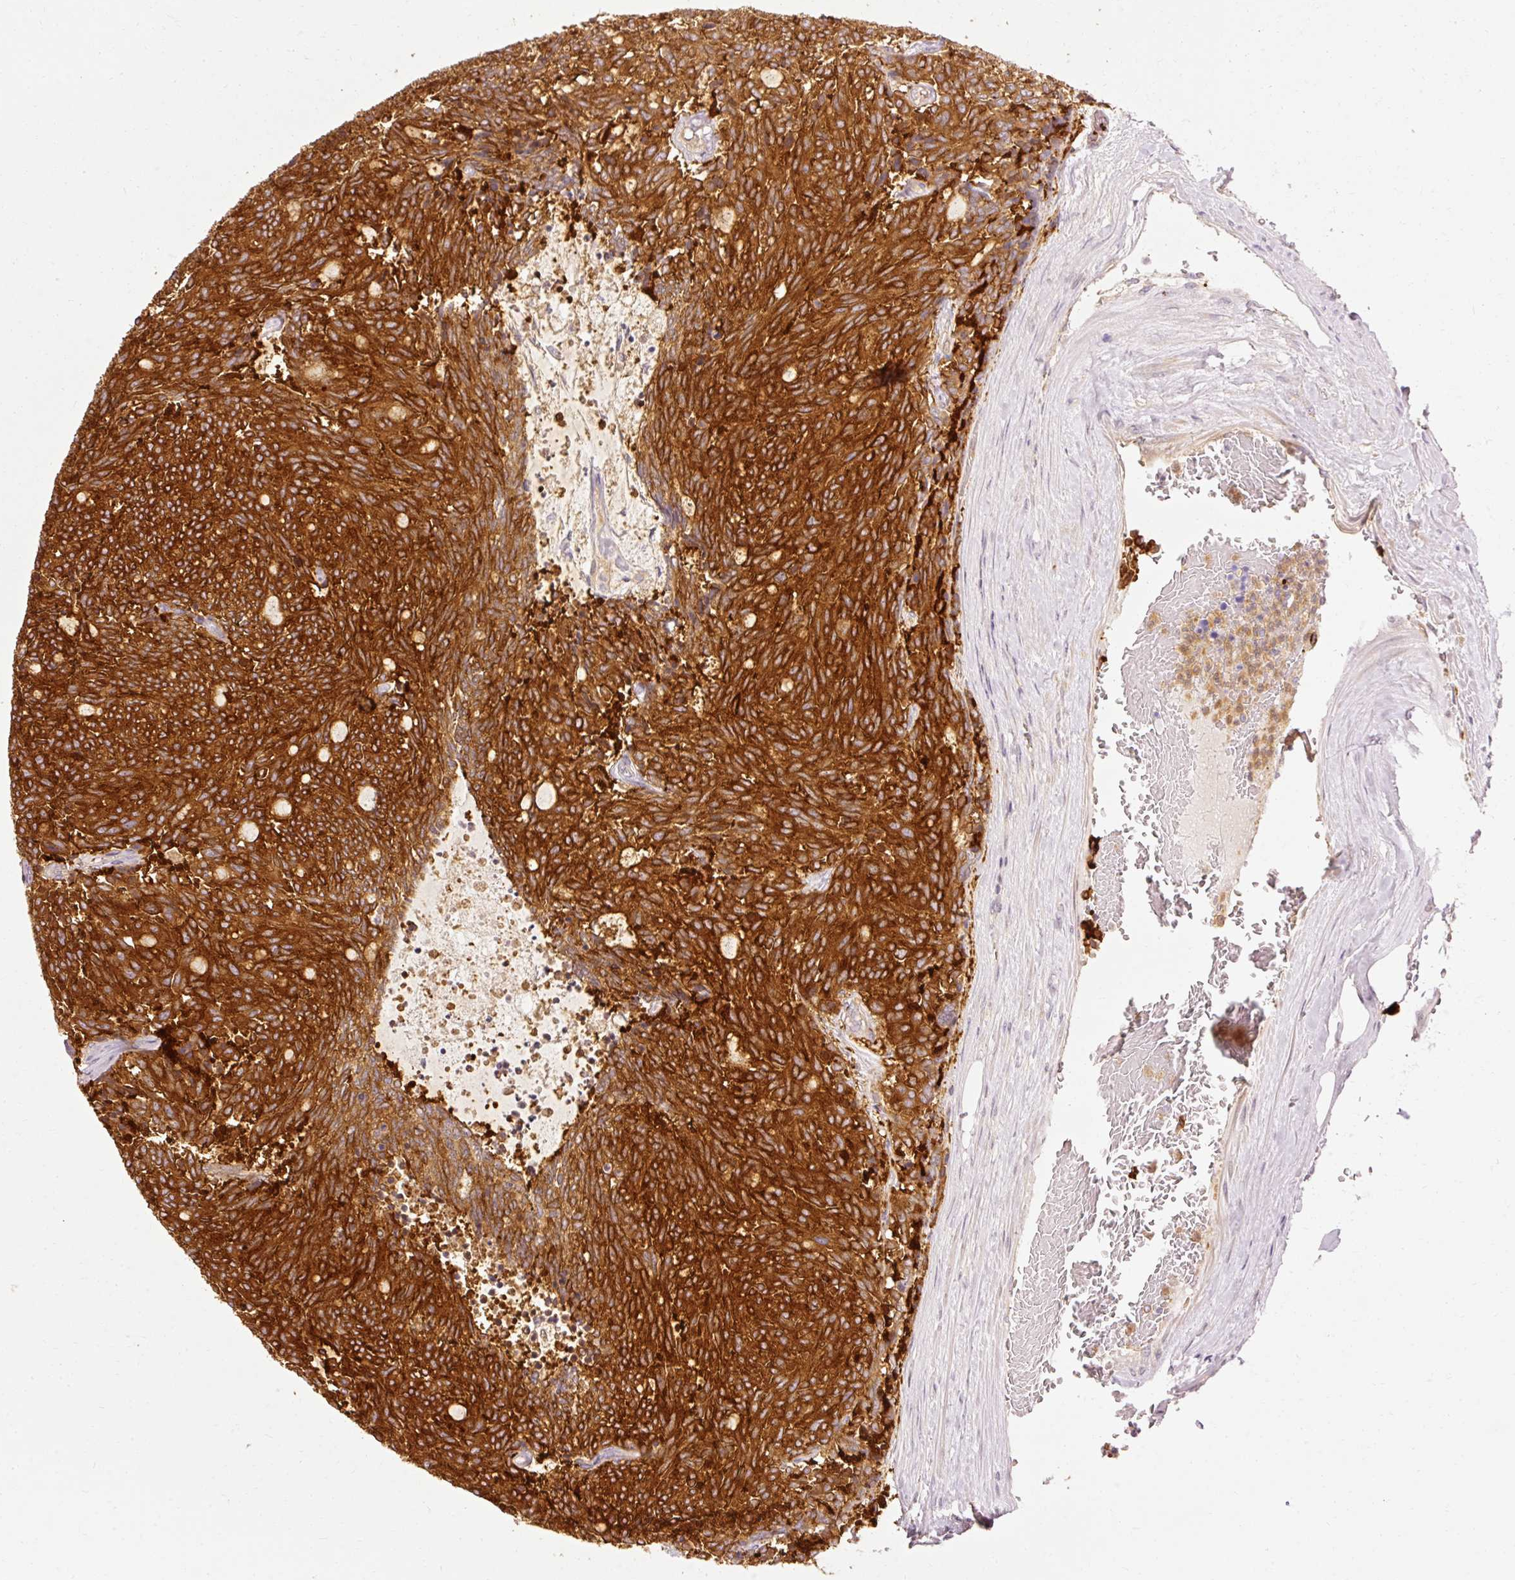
{"staining": {"intensity": "strong", "quantity": ">75%", "location": "cytoplasmic/membranous"}, "tissue": "carcinoid", "cell_type": "Tumor cells", "image_type": "cancer", "snomed": [{"axis": "morphology", "description": "Carcinoid, malignant, NOS"}, {"axis": "topography", "description": "Pancreas"}], "caption": "This image exhibits immunohistochemistry (IHC) staining of human carcinoid, with high strong cytoplasmic/membranous staining in about >75% of tumor cells.", "gene": "ARMH3", "patient": {"sex": "female", "age": 54}}